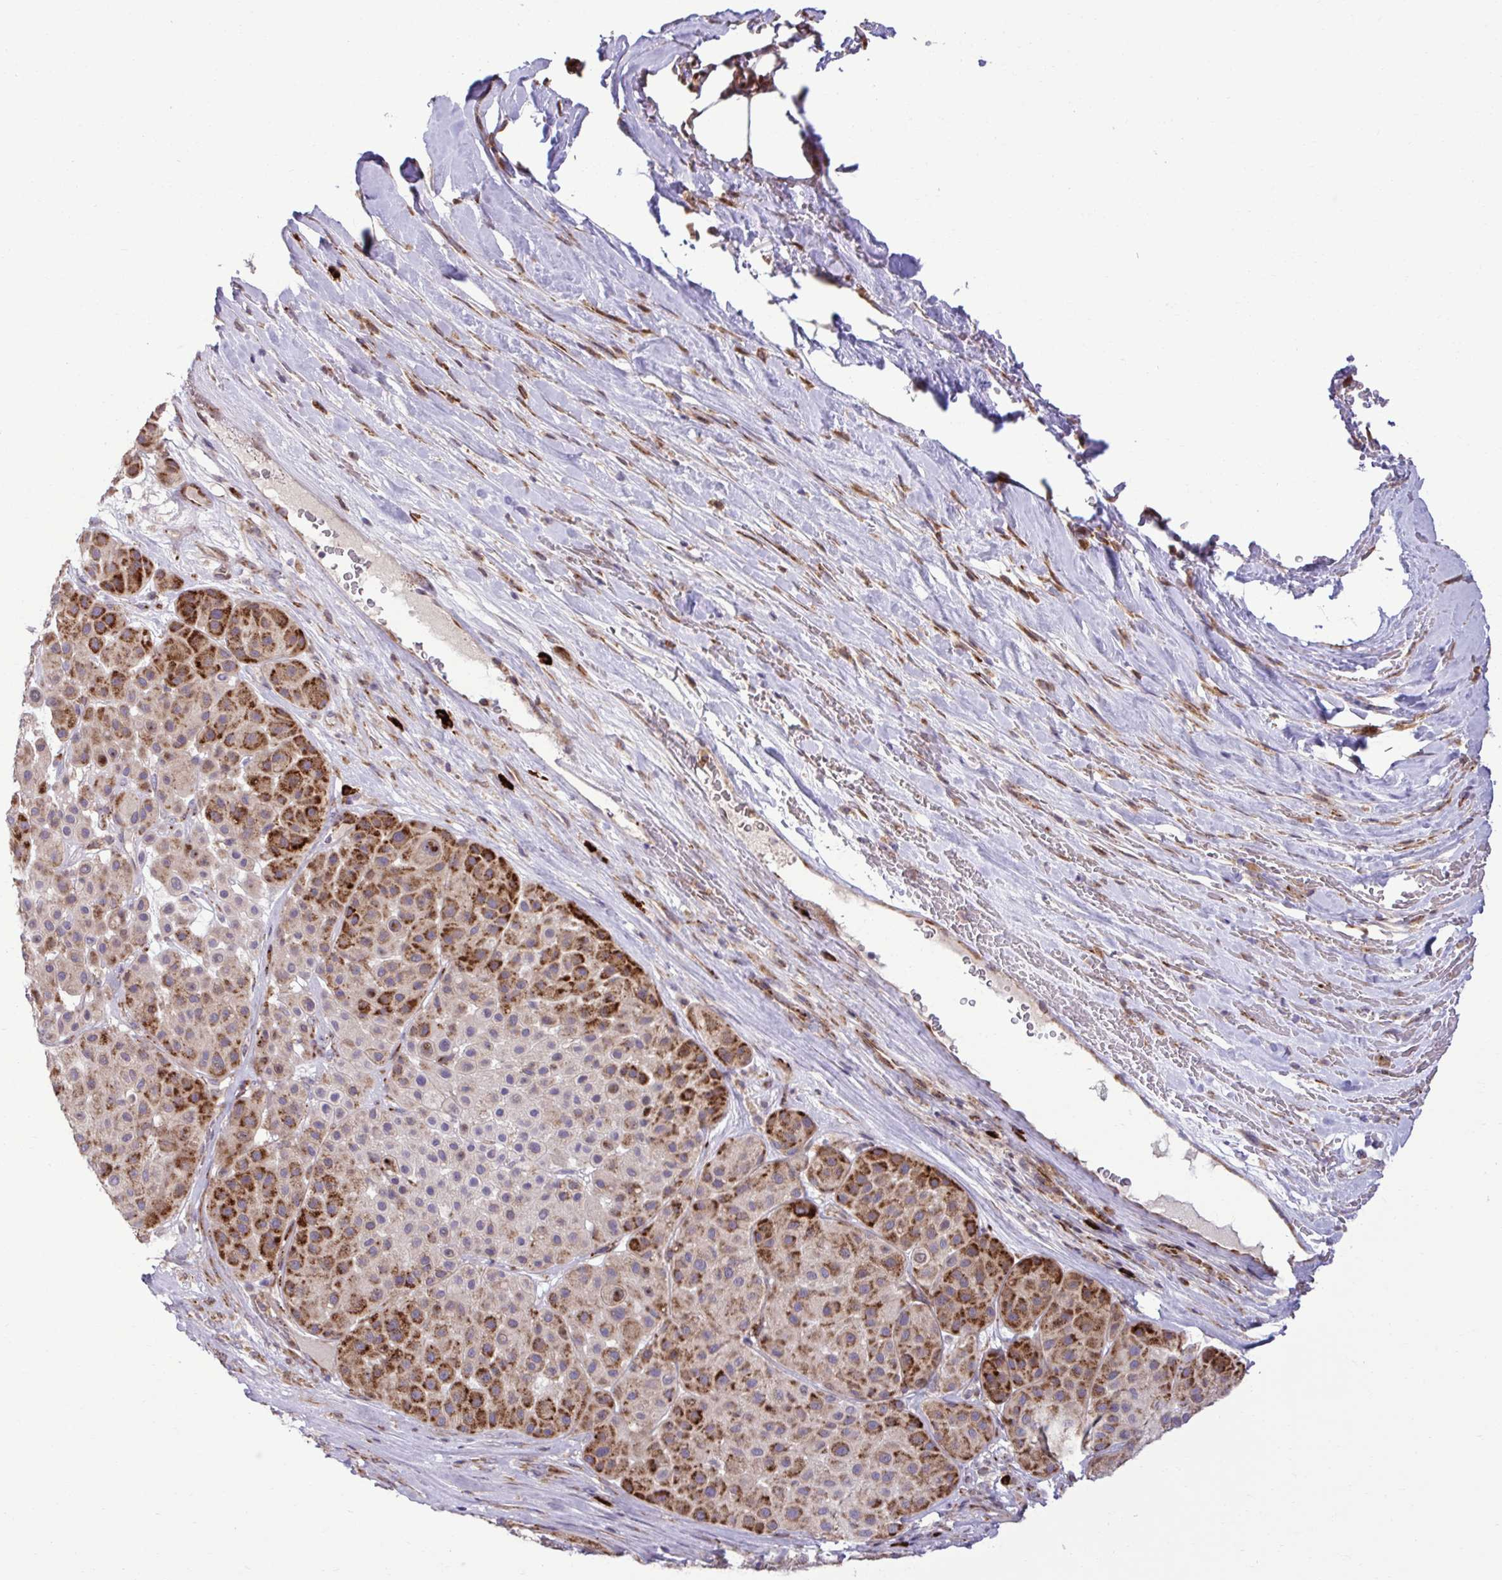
{"staining": {"intensity": "strong", "quantity": "<25%", "location": "cytoplasmic/membranous"}, "tissue": "melanoma", "cell_type": "Tumor cells", "image_type": "cancer", "snomed": [{"axis": "morphology", "description": "Malignant melanoma, Metastatic site"}, {"axis": "topography", "description": "Smooth muscle"}], "caption": "Malignant melanoma (metastatic site) stained with a protein marker displays strong staining in tumor cells.", "gene": "LIMS1", "patient": {"sex": "male", "age": 41}}